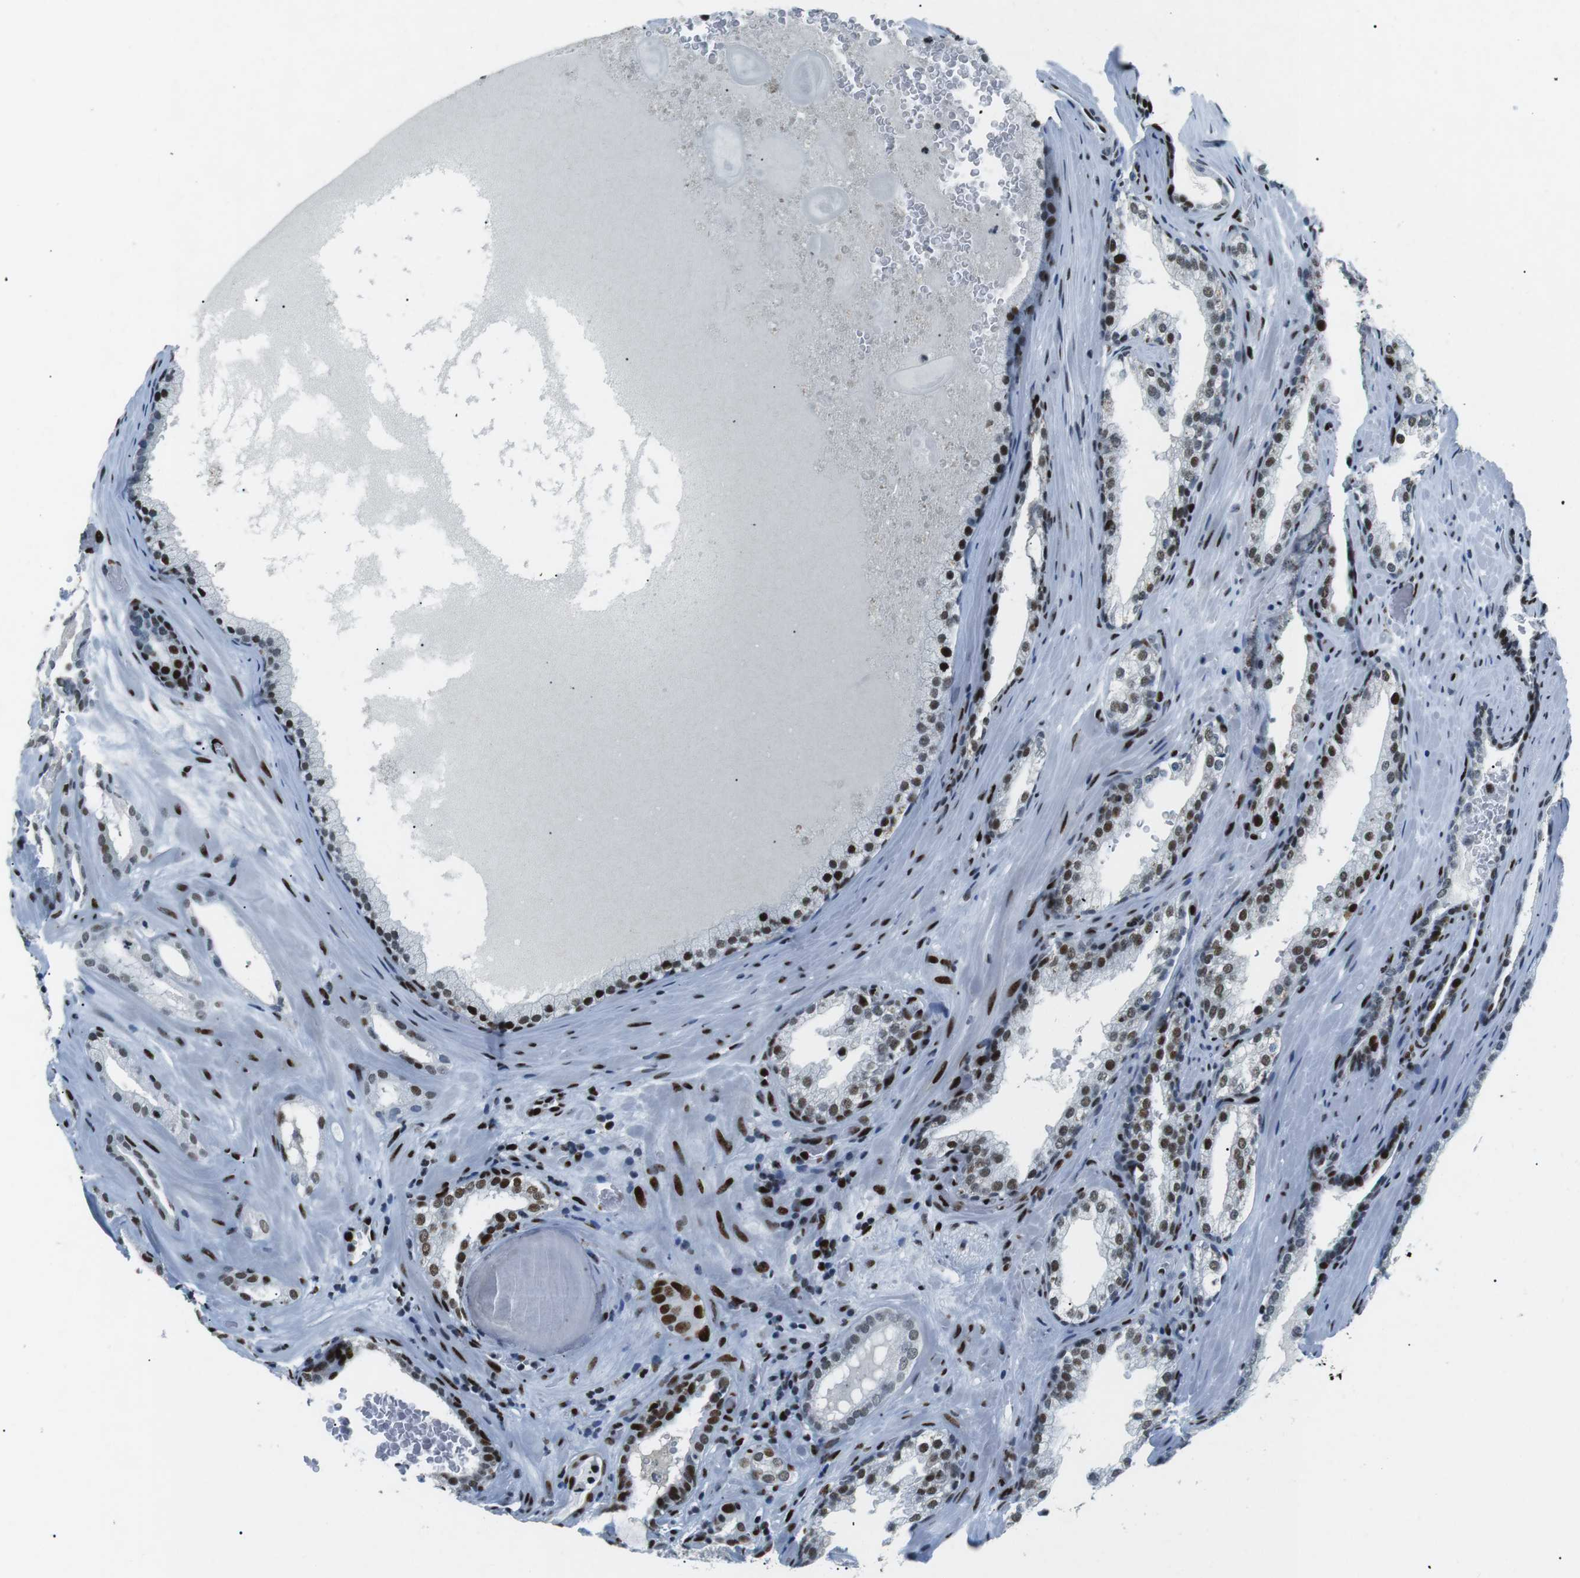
{"staining": {"intensity": "moderate", "quantity": ">75%", "location": "nuclear"}, "tissue": "prostate cancer", "cell_type": "Tumor cells", "image_type": "cancer", "snomed": [{"axis": "morphology", "description": "Adenocarcinoma, High grade"}, {"axis": "topography", "description": "Prostate"}], "caption": "The histopathology image demonstrates a brown stain indicating the presence of a protein in the nuclear of tumor cells in prostate high-grade adenocarcinoma.", "gene": "PML", "patient": {"sex": "male", "age": 60}}